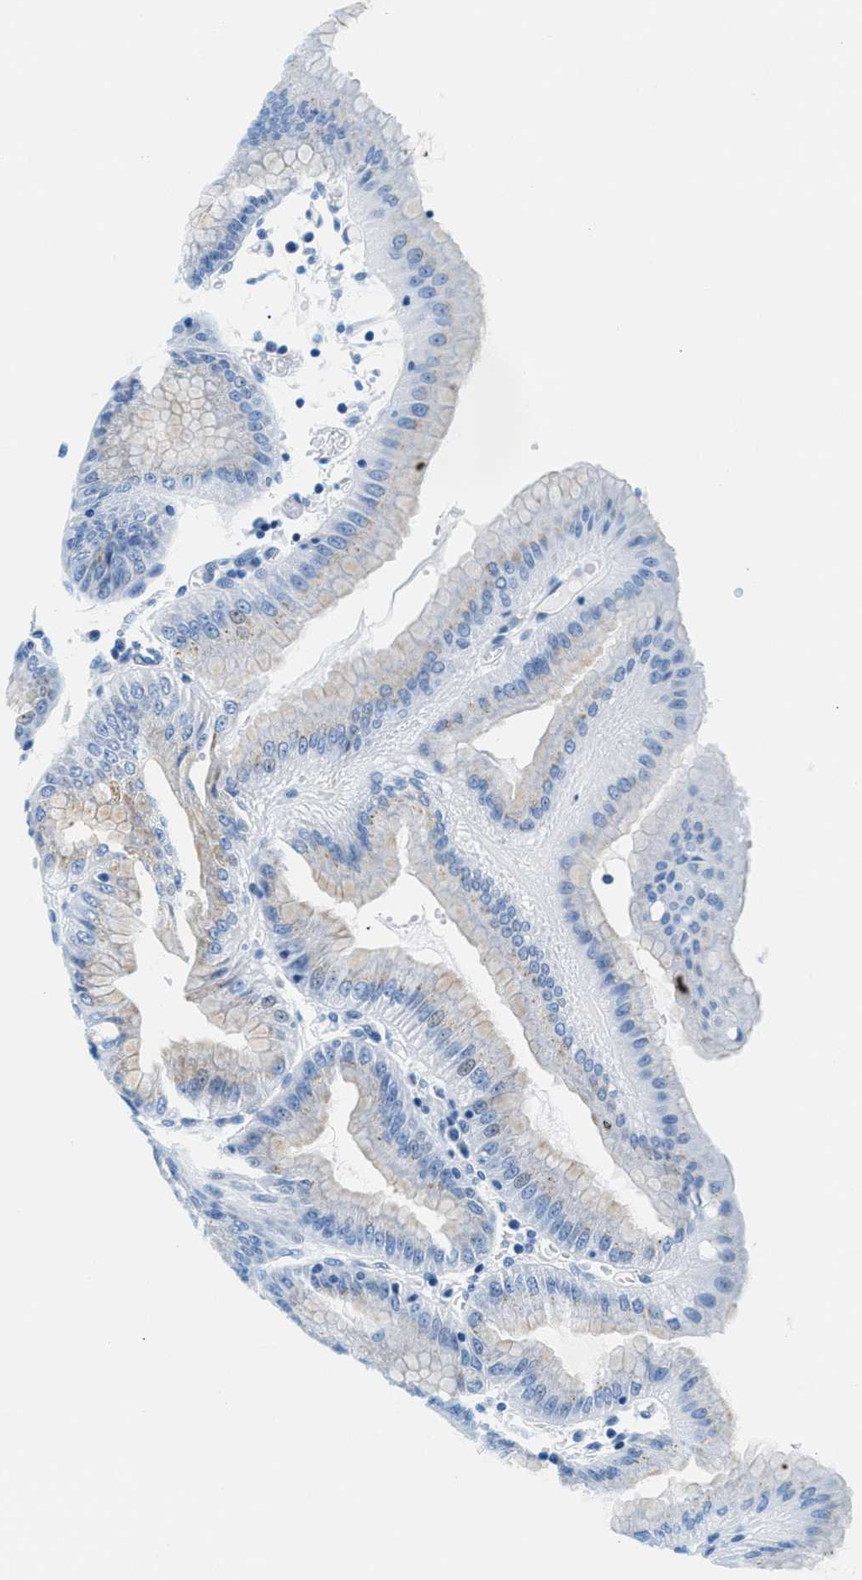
{"staining": {"intensity": "weak", "quantity": "<25%", "location": "cytoplasmic/membranous"}, "tissue": "stomach", "cell_type": "Glandular cells", "image_type": "normal", "snomed": [{"axis": "morphology", "description": "Normal tissue, NOS"}, {"axis": "topography", "description": "Stomach, lower"}], "caption": "Immunohistochemistry histopathology image of benign stomach: stomach stained with DAB demonstrates no significant protein staining in glandular cells.", "gene": "VPS53", "patient": {"sex": "male", "age": 71}}